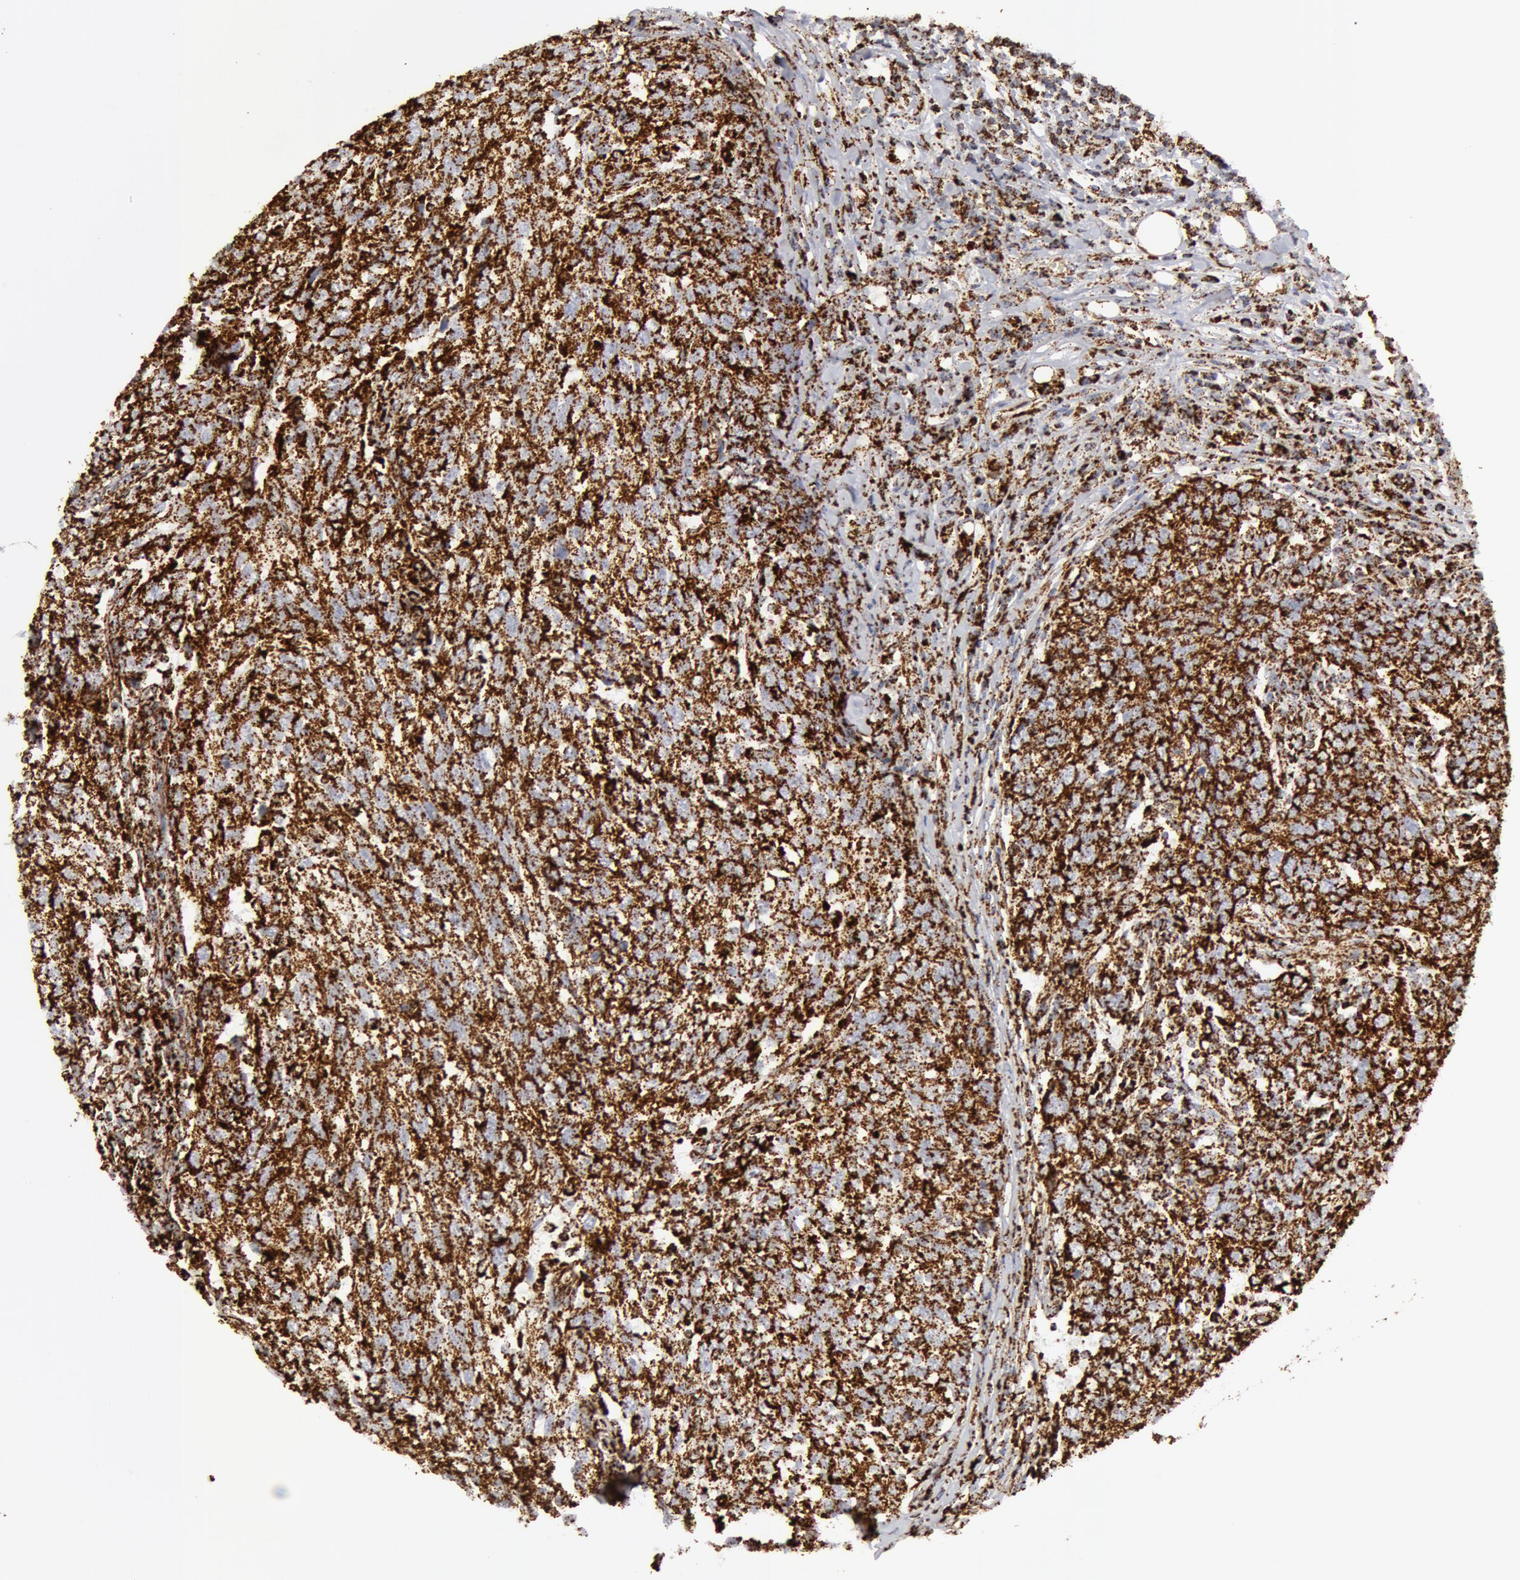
{"staining": {"intensity": "strong", "quantity": ">75%", "location": "cytoplasmic/membranous"}, "tissue": "breast cancer", "cell_type": "Tumor cells", "image_type": "cancer", "snomed": [{"axis": "morphology", "description": "Duct carcinoma"}, {"axis": "topography", "description": "Breast"}], "caption": "The histopathology image exhibits a brown stain indicating the presence of a protein in the cytoplasmic/membranous of tumor cells in breast cancer (invasive ductal carcinoma). The staining is performed using DAB brown chromogen to label protein expression. The nuclei are counter-stained blue using hematoxylin.", "gene": "ATP5F1B", "patient": {"sex": "female", "age": 53}}